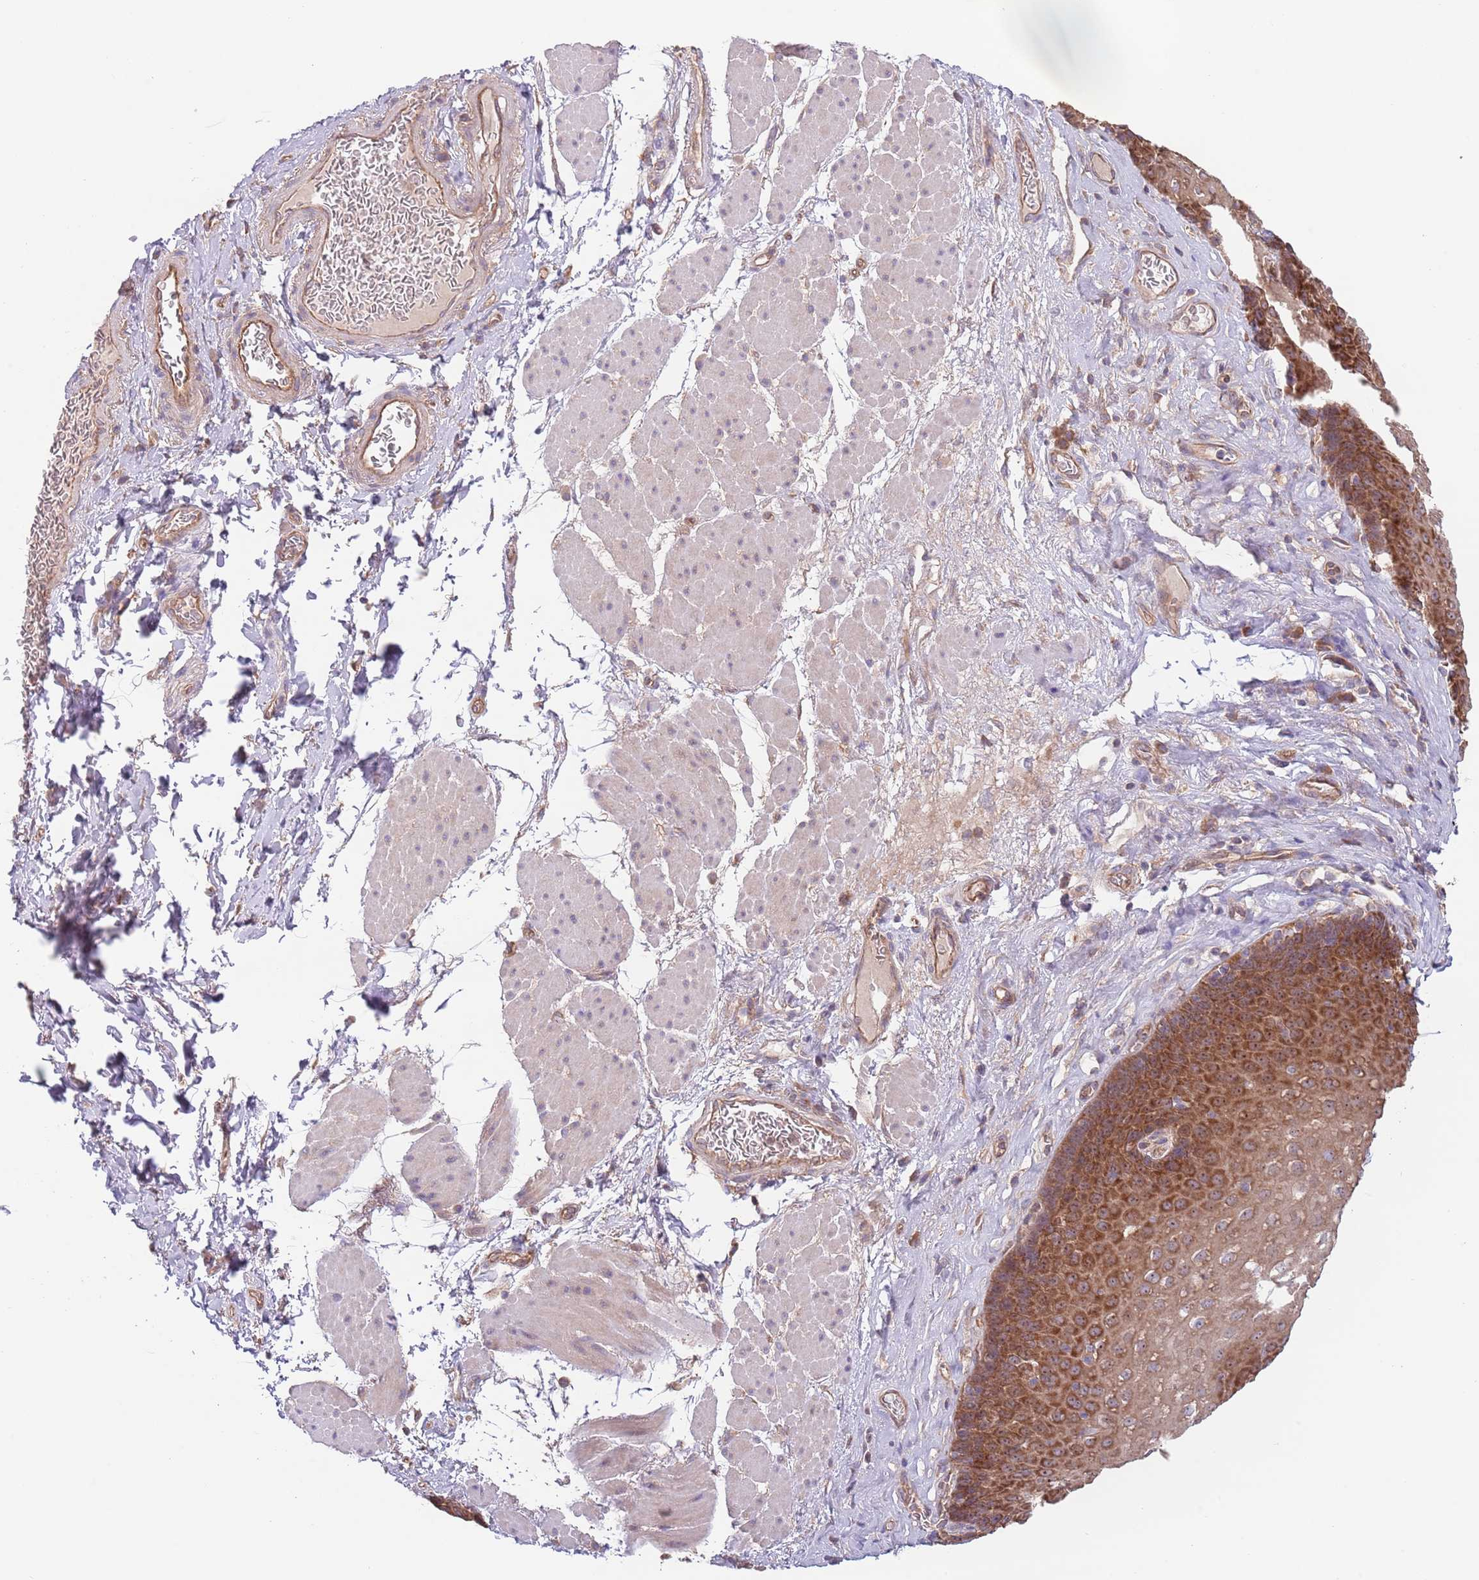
{"staining": {"intensity": "strong", "quantity": ">75%", "location": "cytoplasmic/membranous"}, "tissue": "esophagus", "cell_type": "Squamous epithelial cells", "image_type": "normal", "snomed": [{"axis": "morphology", "description": "Normal tissue, NOS"}, {"axis": "topography", "description": "Esophagus"}], "caption": "A brown stain shows strong cytoplasmic/membranous expression of a protein in squamous epithelial cells of benign human esophagus.", "gene": "EIF3F", "patient": {"sex": "female", "age": 66}}